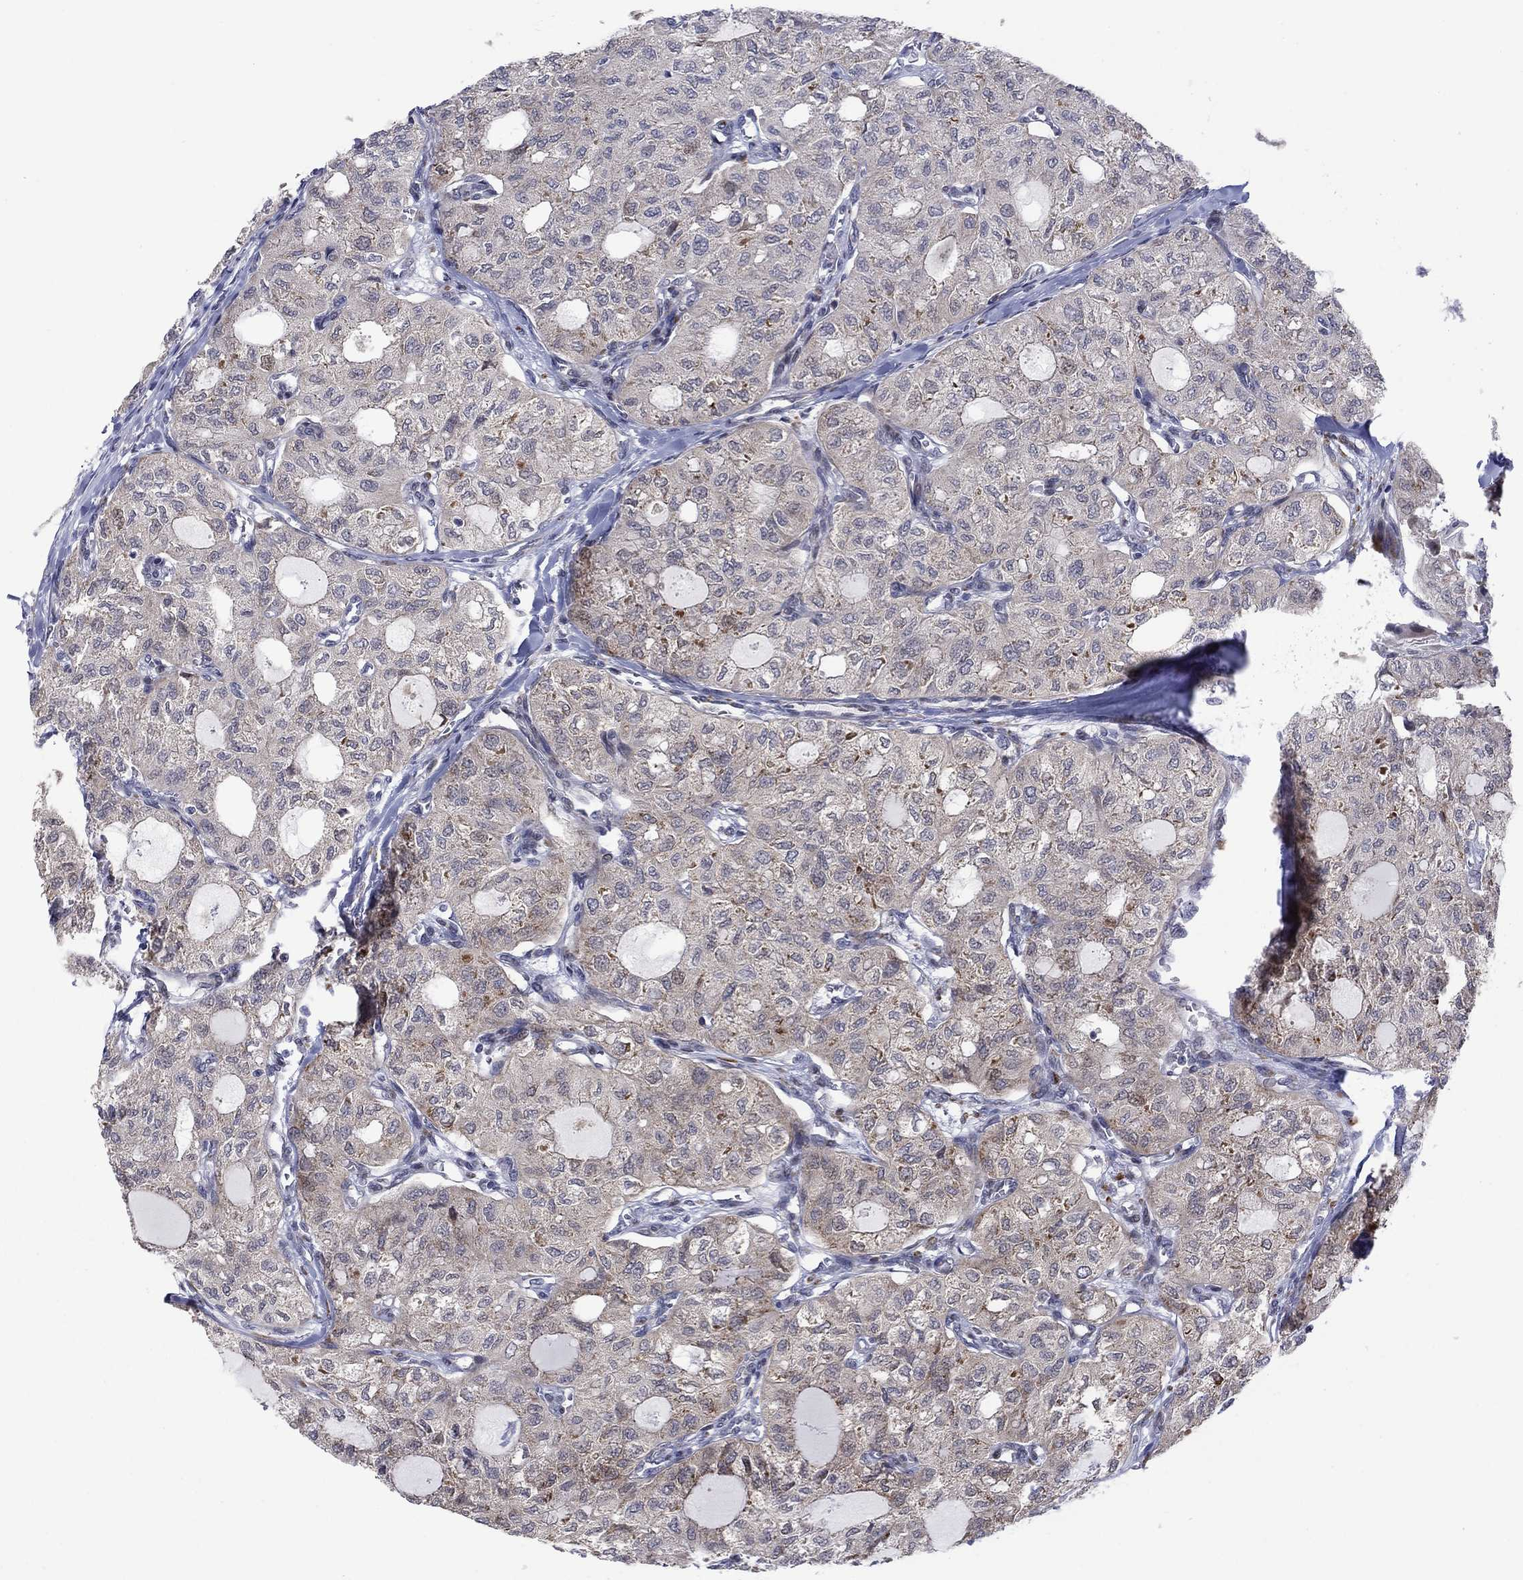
{"staining": {"intensity": "negative", "quantity": "none", "location": "none"}, "tissue": "thyroid cancer", "cell_type": "Tumor cells", "image_type": "cancer", "snomed": [{"axis": "morphology", "description": "Follicular adenoma carcinoma, NOS"}, {"axis": "topography", "description": "Thyroid gland"}], "caption": "Immunohistochemistry of follicular adenoma carcinoma (thyroid) shows no positivity in tumor cells.", "gene": "TTC21B", "patient": {"sex": "male", "age": 75}}